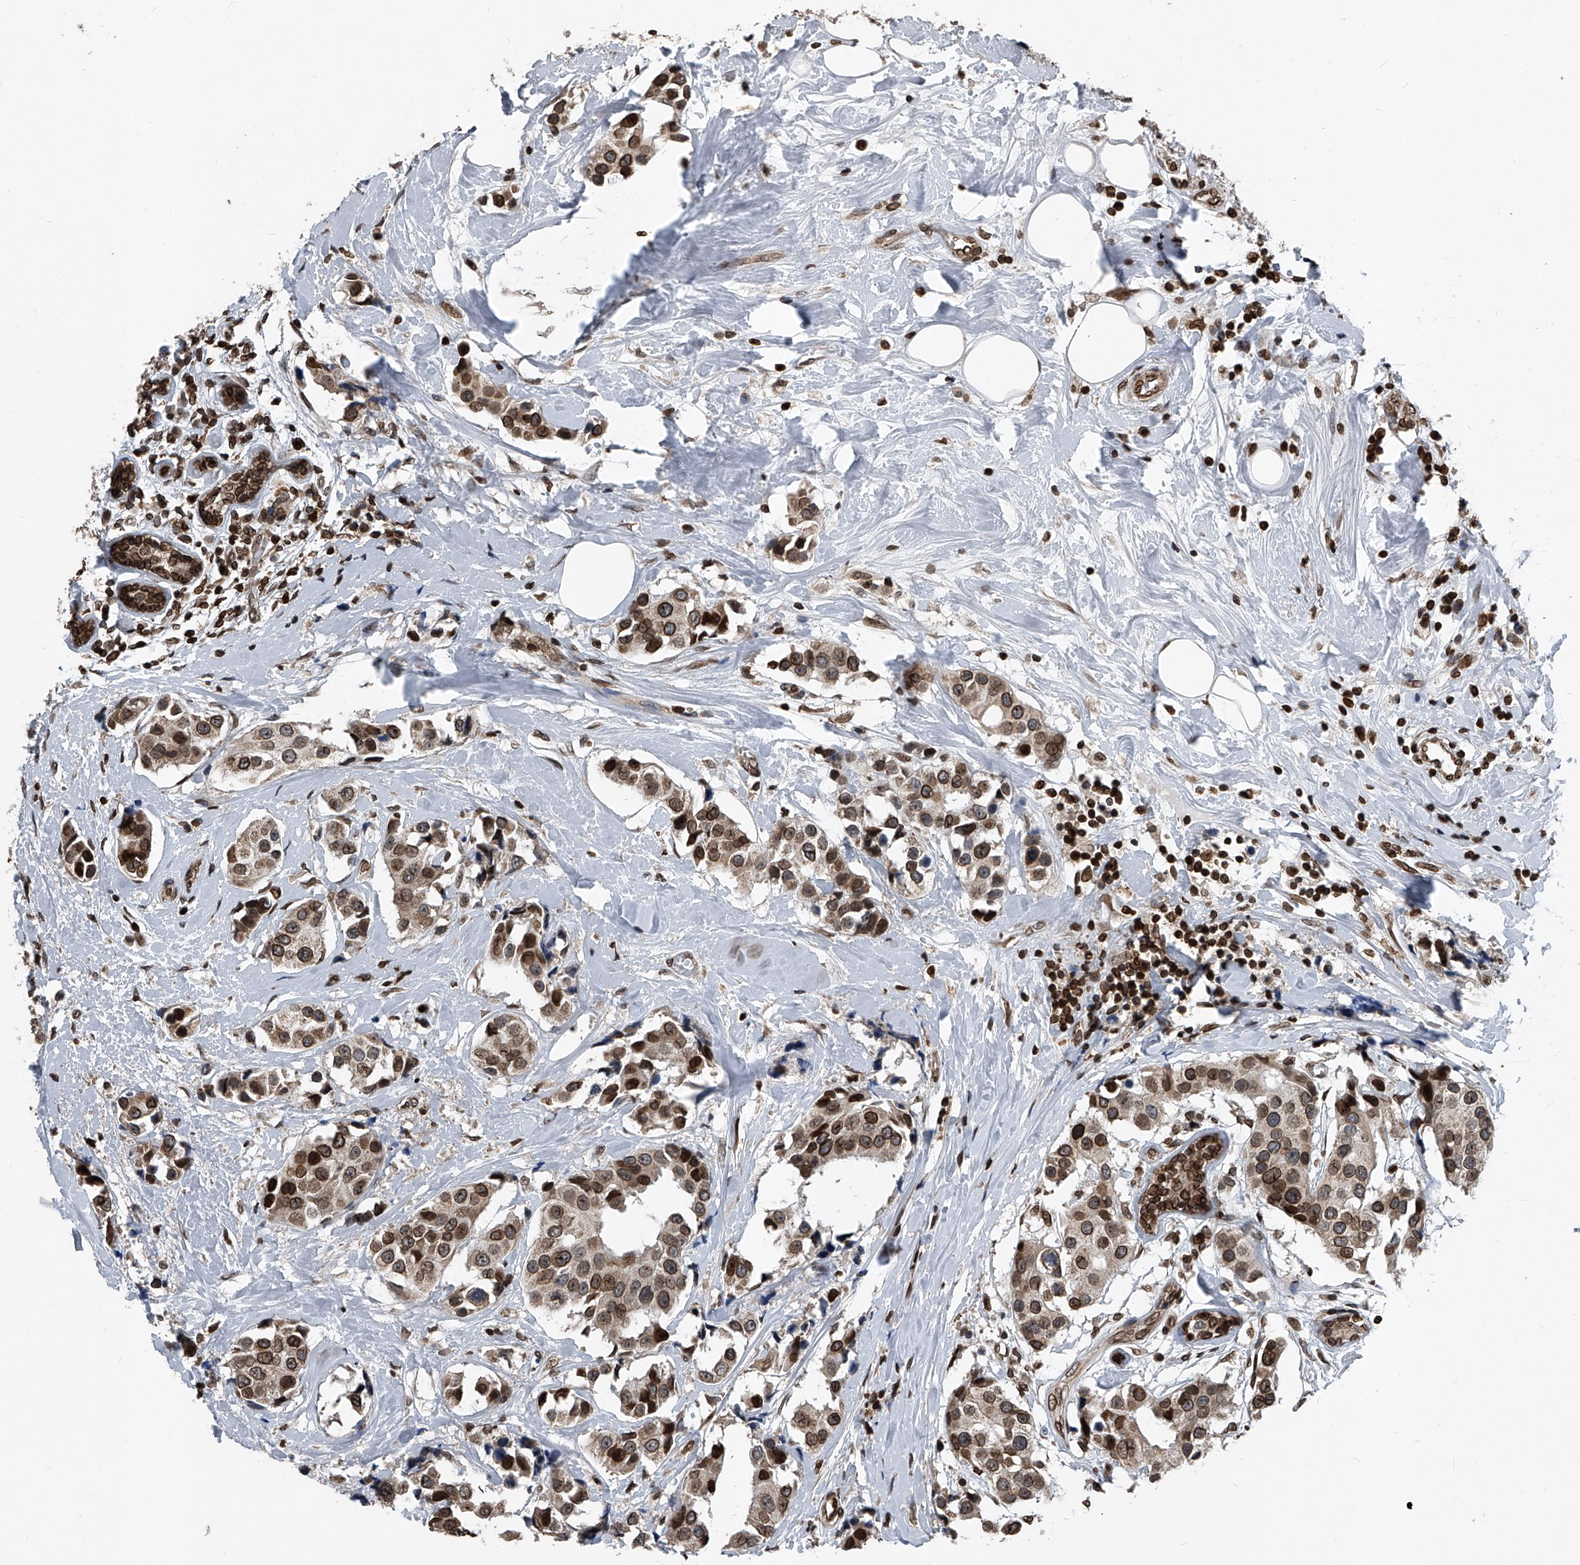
{"staining": {"intensity": "moderate", "quantity": ">75%", "location": "cytoplasmic/membranous,nuclear"}, "tissue": "breast cancer", "cell_type": "Tumor cells", "image_type": "cancer", "snomed": [{"axis": "morphology", "description": "Normal tissue, NOS"}, {"axis": "morphology", "description": "Duct carcinoma"}, {"axis": "topography", "description": "Breast"}], "caption": "This image exhibits infiltrating ductal carcinoma (breast) stained with immunohistochemistry (IHC) to label a protein in brown. The cytoplasmic/membranous and nuclear of tumor cells show moderate positivity for the protein. Nuclei are counter-stained blue.", "gene": "PHF20", "patient": {"sex": "female", "age": 39}}